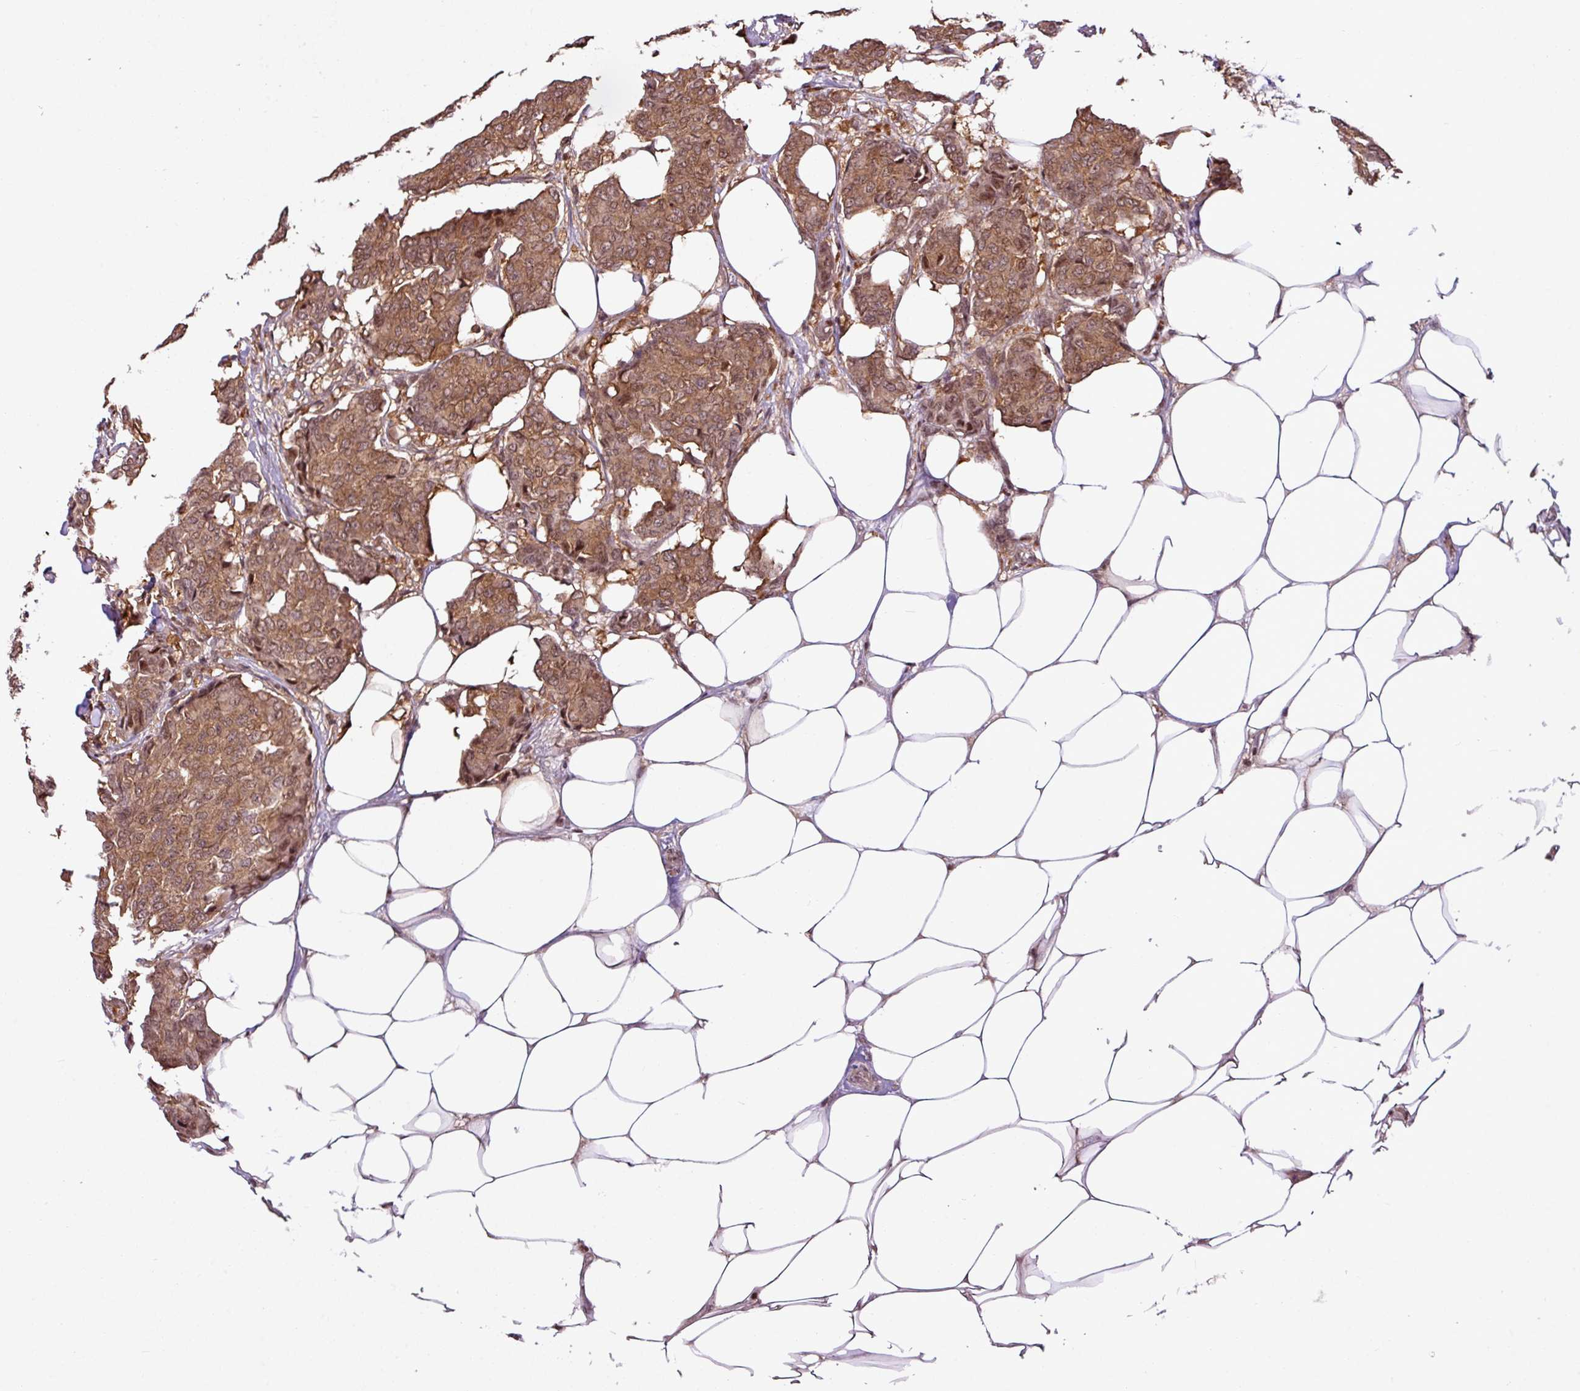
{"staining": {"intensity": "moderate", "quantity": ">75%", "location": "cytoplasmic/membranous"}, "tissue": "breast cancer", "cell_type": "Tumor cells", "image_type": "cancer", "snomed": [{"axis": "morphology", "description": "Duct carcinoma"}, {"axis": "topography", "description": "Breast"}], "caption": "This photomicrograph displays immunohistochemistry staining of breast cancer (infiltrating ductal carcinoma), with medium moderate cytoplasmic/membranous staining in about >75% of tumor cells.", "gene": "ITPKC", "patient": {"sex": "female", "age": 75}}